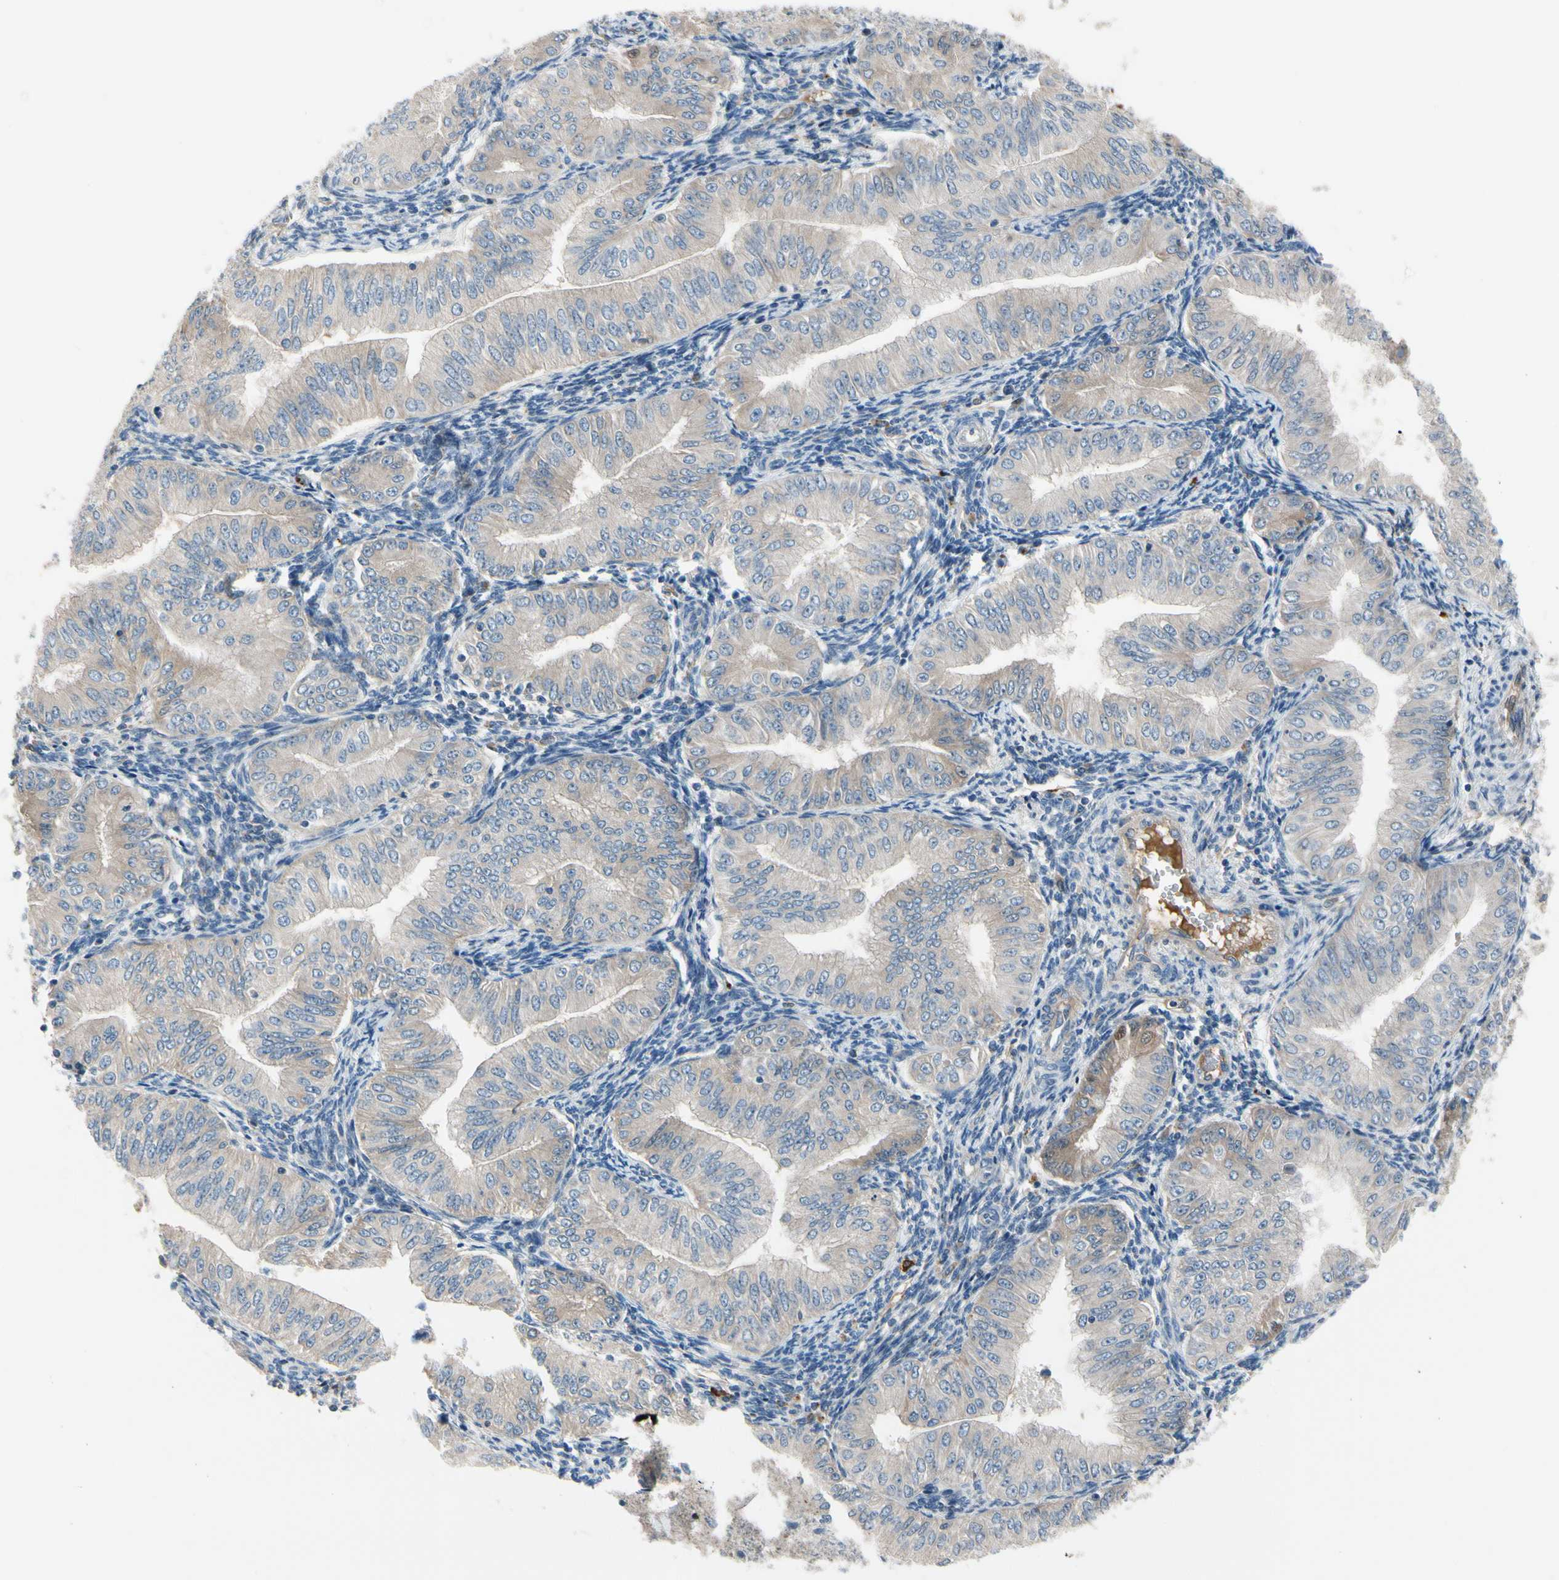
{"staining": {"intensity": "weak", "quantity": "25%-75%", "location": "cytoplasmic/membranous"}, "tissue": "endometrial cancer", "cell_type": "Tumor cells", "image_type": "cancer", "snomed": [{"axis": "morphology", "description": "Normal tissue, NOS"}, {"axis": "morphology", "description": "Adenocarcinoma, NOS"}, {"axis": "topography", "description": "Endometrium"}], "caption": "This histopathology image shows adenocarcinoma (endometrial) stained with immunohistochemistry to label a protein in brown. The cytoplasmic/membranous of tumor cells show weak positivity for the protein. Nuclei are counter-stained blue.", "gene": "HJURP", "patient": {"sex": "female", "age": 53}}